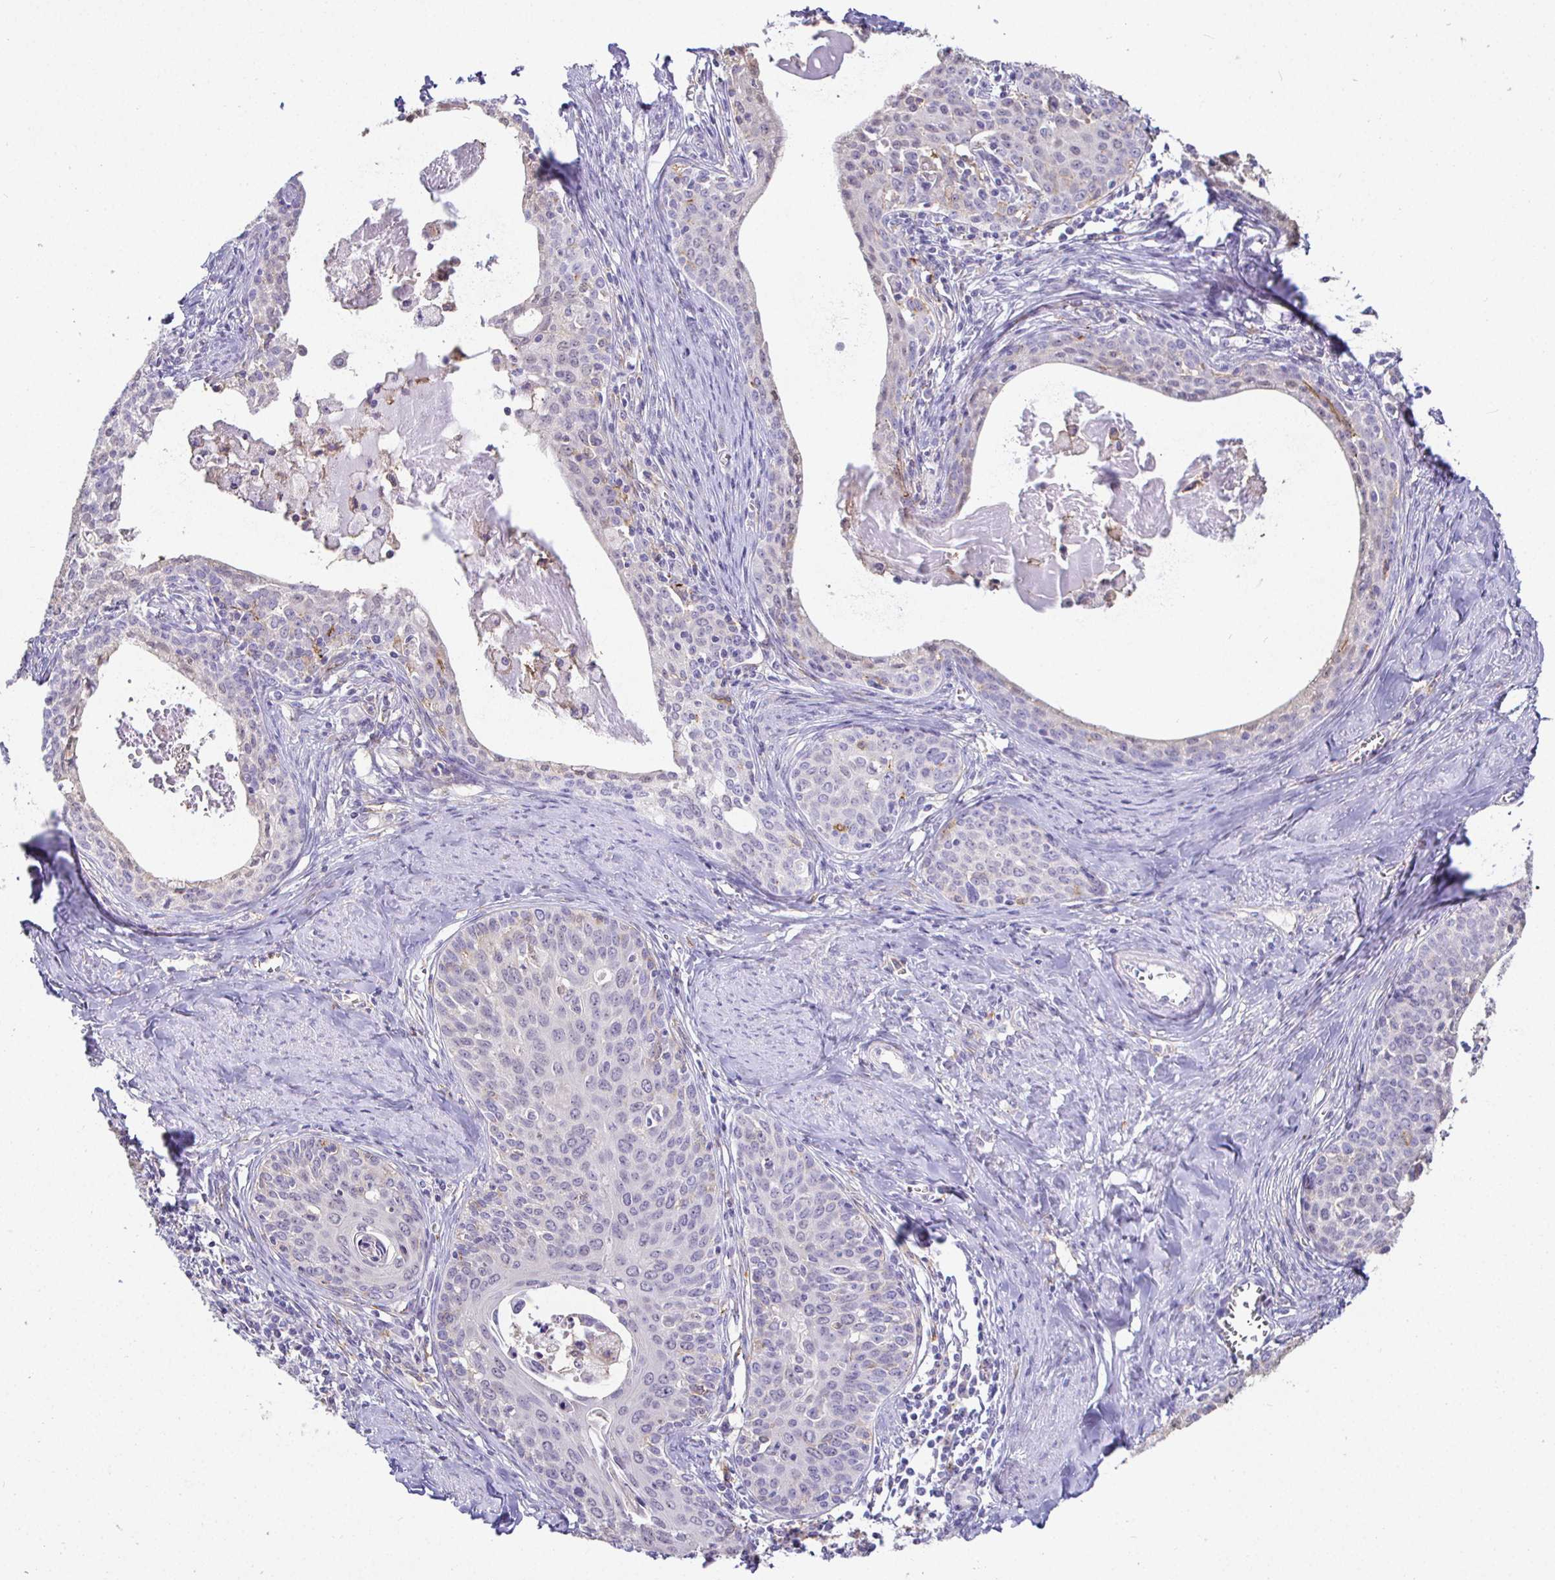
{"staining": {"intensity": "negative", "quantity": "none", "location": "none"}, "tissue": "cervical cancer", "cell_type": "Tumor cells", "image_type": "cancer", "snomed": [{"axis": "morphology", "description": "Squamous cell carcinoma, NOS"}, {"axis": "morphology", "description": "Adenocarcinoma, NOS"}, {"axis": "topography", "description": "Cervix"}], "caption": "DAB immunohistochemical staining of human cervical squamous cell carcinoma demonstrates no significant staining in tumor cells.", "gene": "SIRPA", "patient": {"sex": "female", "age": 52}}